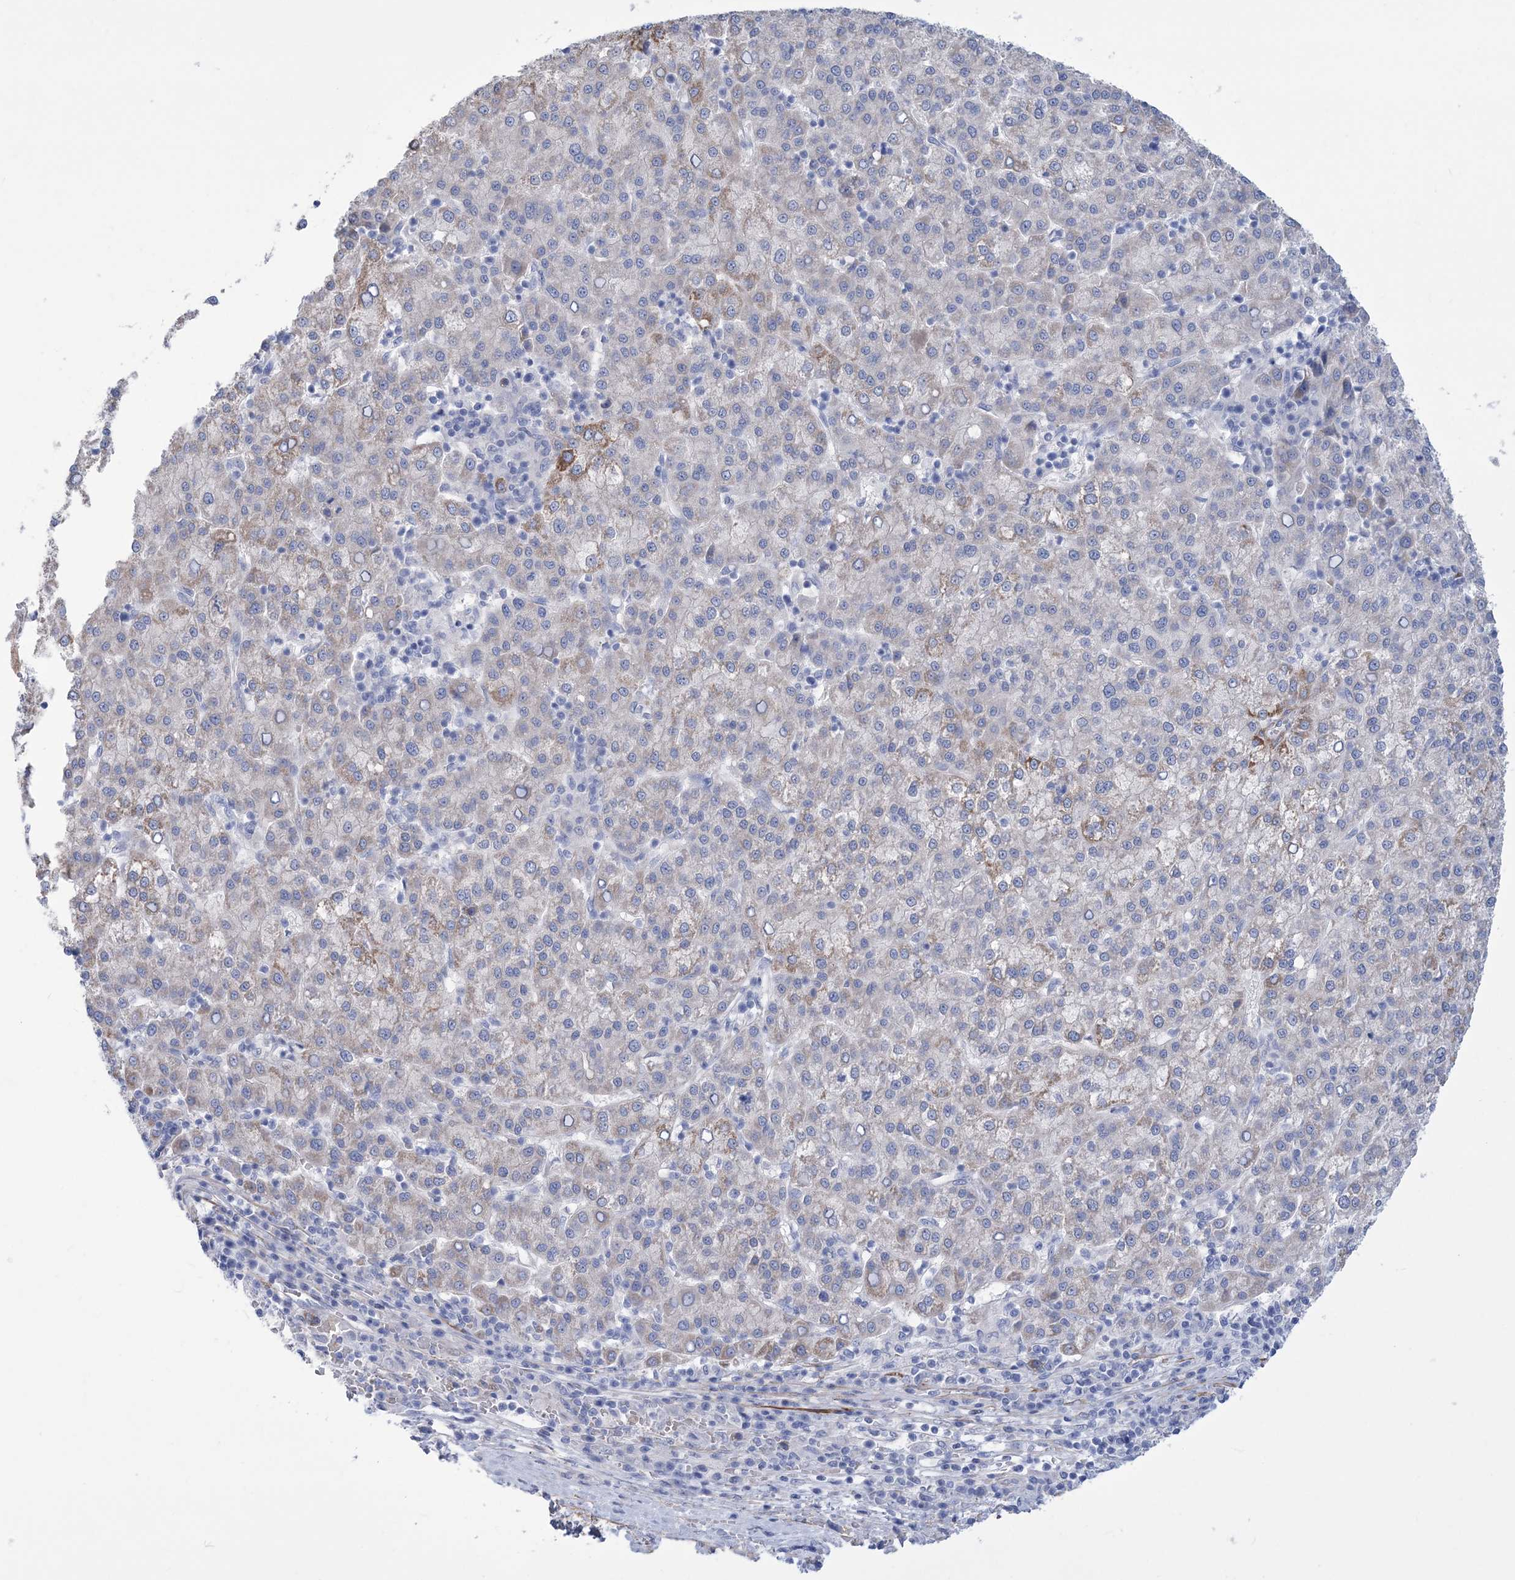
{"staining": {"intensity": "moderate", "quantity": "<25%", "location": "cytoplasmic/membranous"}, "tissue": "liver cancer", "cell_type": "Tumor cells", "image_type": "cancer", "snomed": [{"axis": "morphology", "description": "Carcinoma, Hepatocellular, NOS"}, {"axis": "topography", "description": "Liver"}], "caption": "Moderate cytoplasmic/membranous expression for a protein is seen in approximately <25% of tumor cells of liver cancer using IHC.", "gene": "WDR74", "patient": {"sex": "female", "age": 58}}